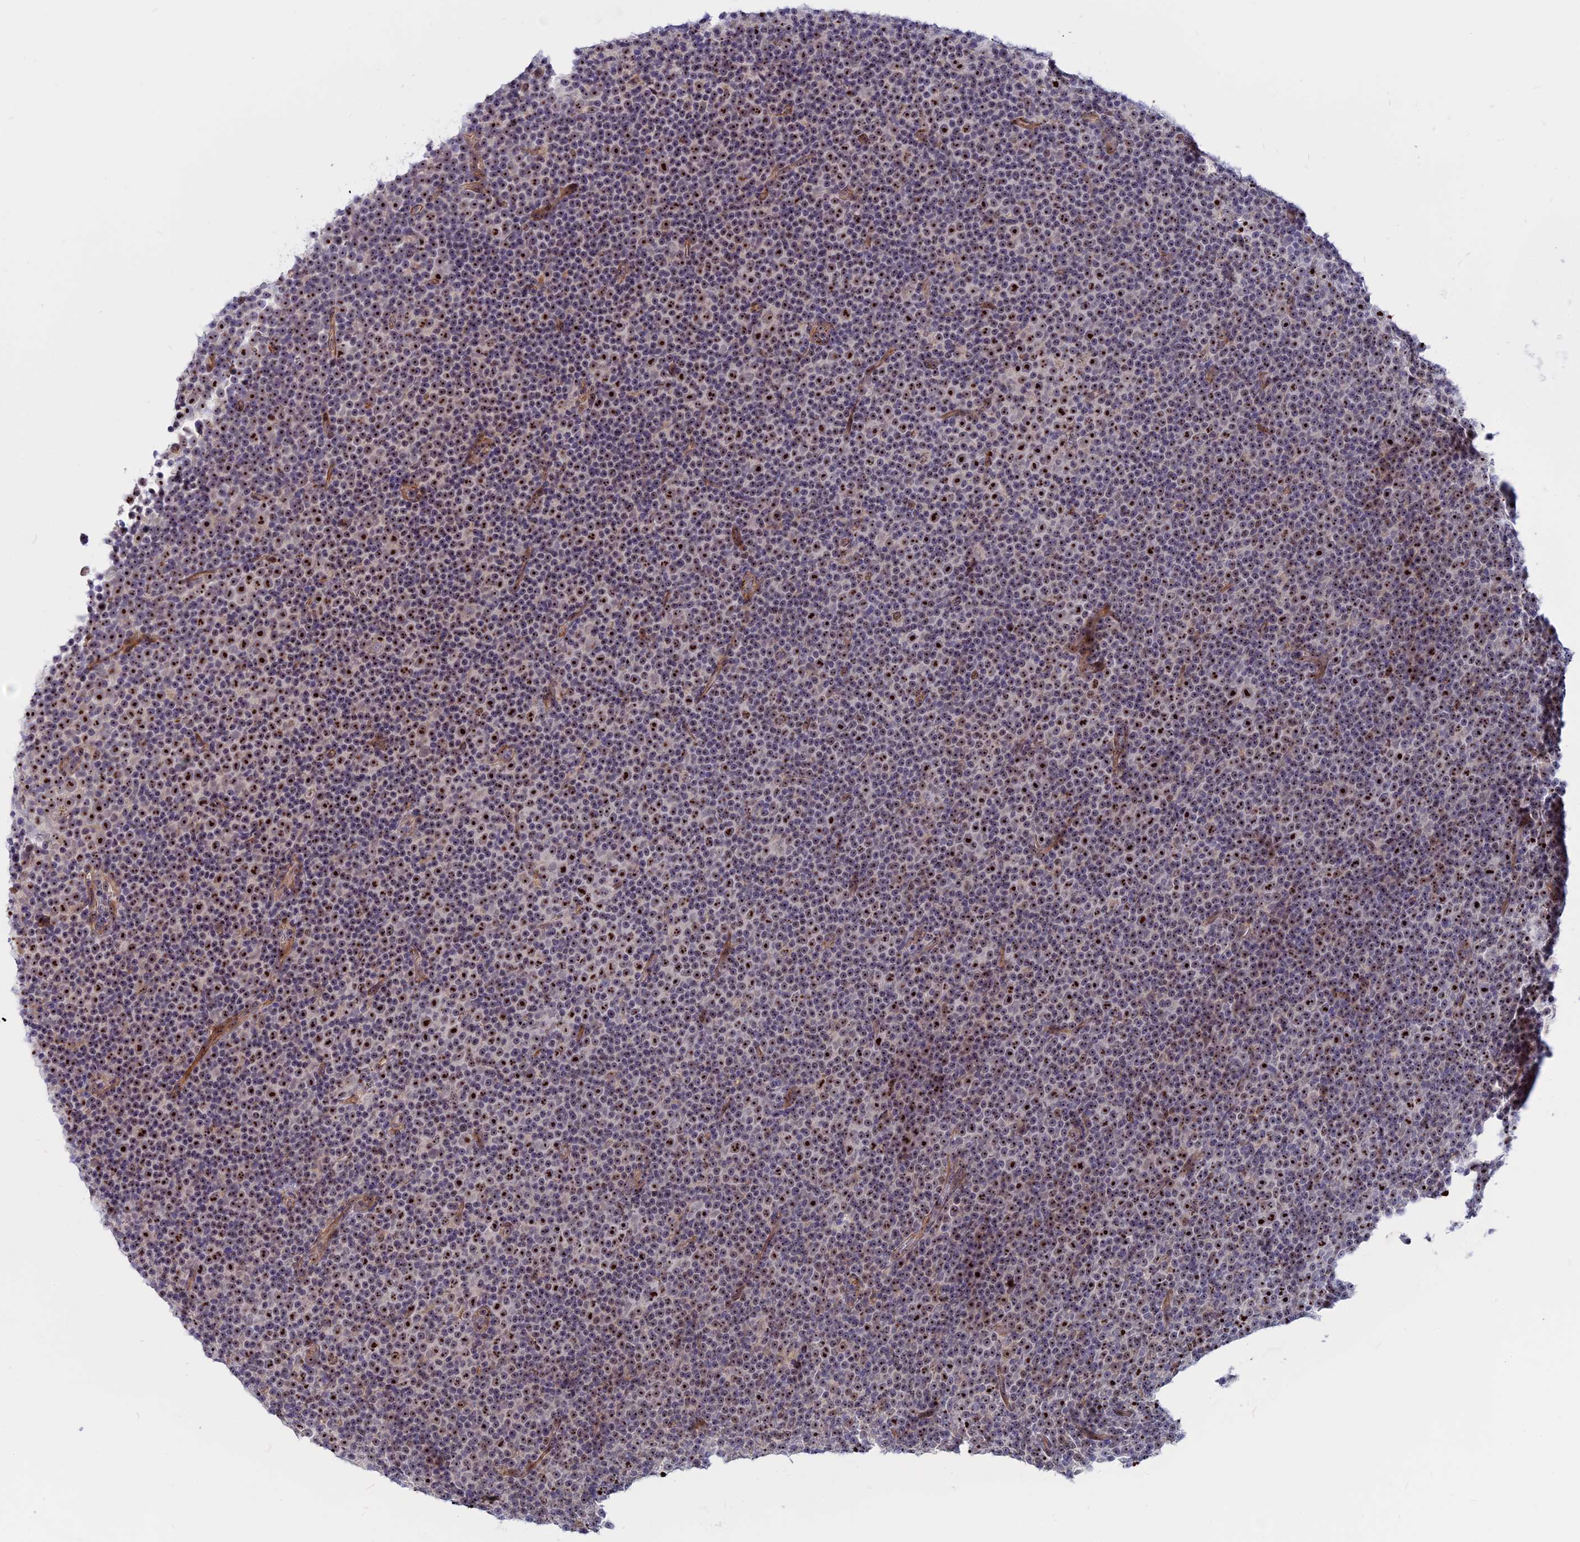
{"staining": {"intensity": "strong", "quantity": ">75%", "location": "nuclear"}, "tissue": "lymphoma", "cell_type": "Tumor cells", "image_type": "cancer", "snomed": [{"axis": "morphology", "description": "Malignant lymphoma, non-Hodgkin's type, Low grade"}, {"axis": "topography", "description": "Lymph node"}], "caption": "Protein analysis of low-grade malignant lymphoma, non-Hodgkin's type tissue reveals strong nuclear positivity in about >75% of tumor cells.", "gene": "DBNDD1", "patient": {"sex": "female", "age": 67}}